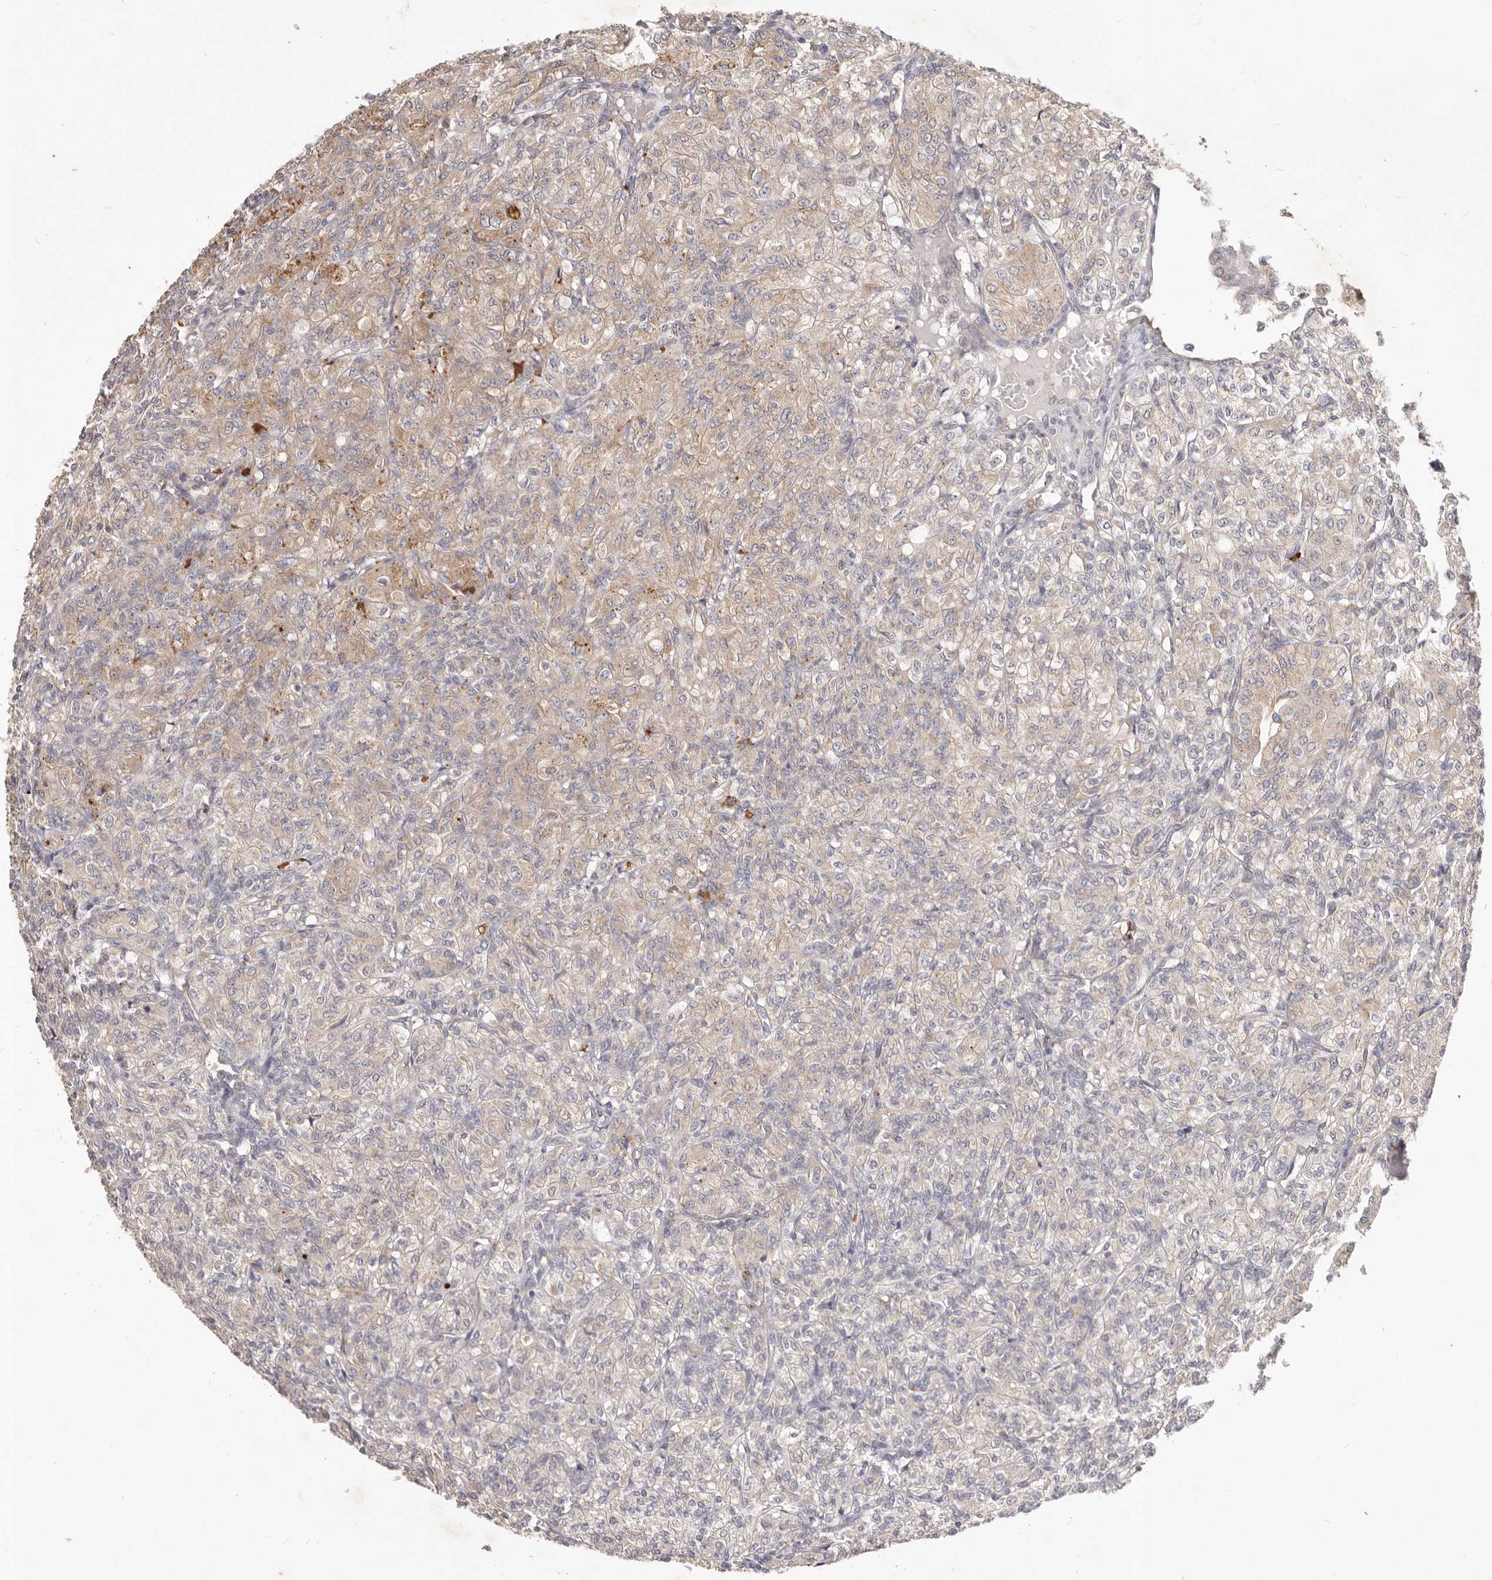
{"staining": {"intensity": "weak", "quantity": "25%-75%", "location": "cytoplasmic/membranous"}, "tissue": "renal cancer", "cell_type": "Tumor cells", "image_type": "cancer", "snomed": [{"axis": "morphology", "description": "Adenocarcinoma, NOS"}, {"axis": "topography", "description": "Kidney"}], "caption": "This micrograph reveals renal adenocarcinoma stained with immunohistochemistry to label a protein in brown. The cytoplasmic/membranous of tumor cells show weak positivity for the protein. Nuclei are counter-stained blue.", "gene": "WDR77", "patient": {"sex": "male", "age": 77}}